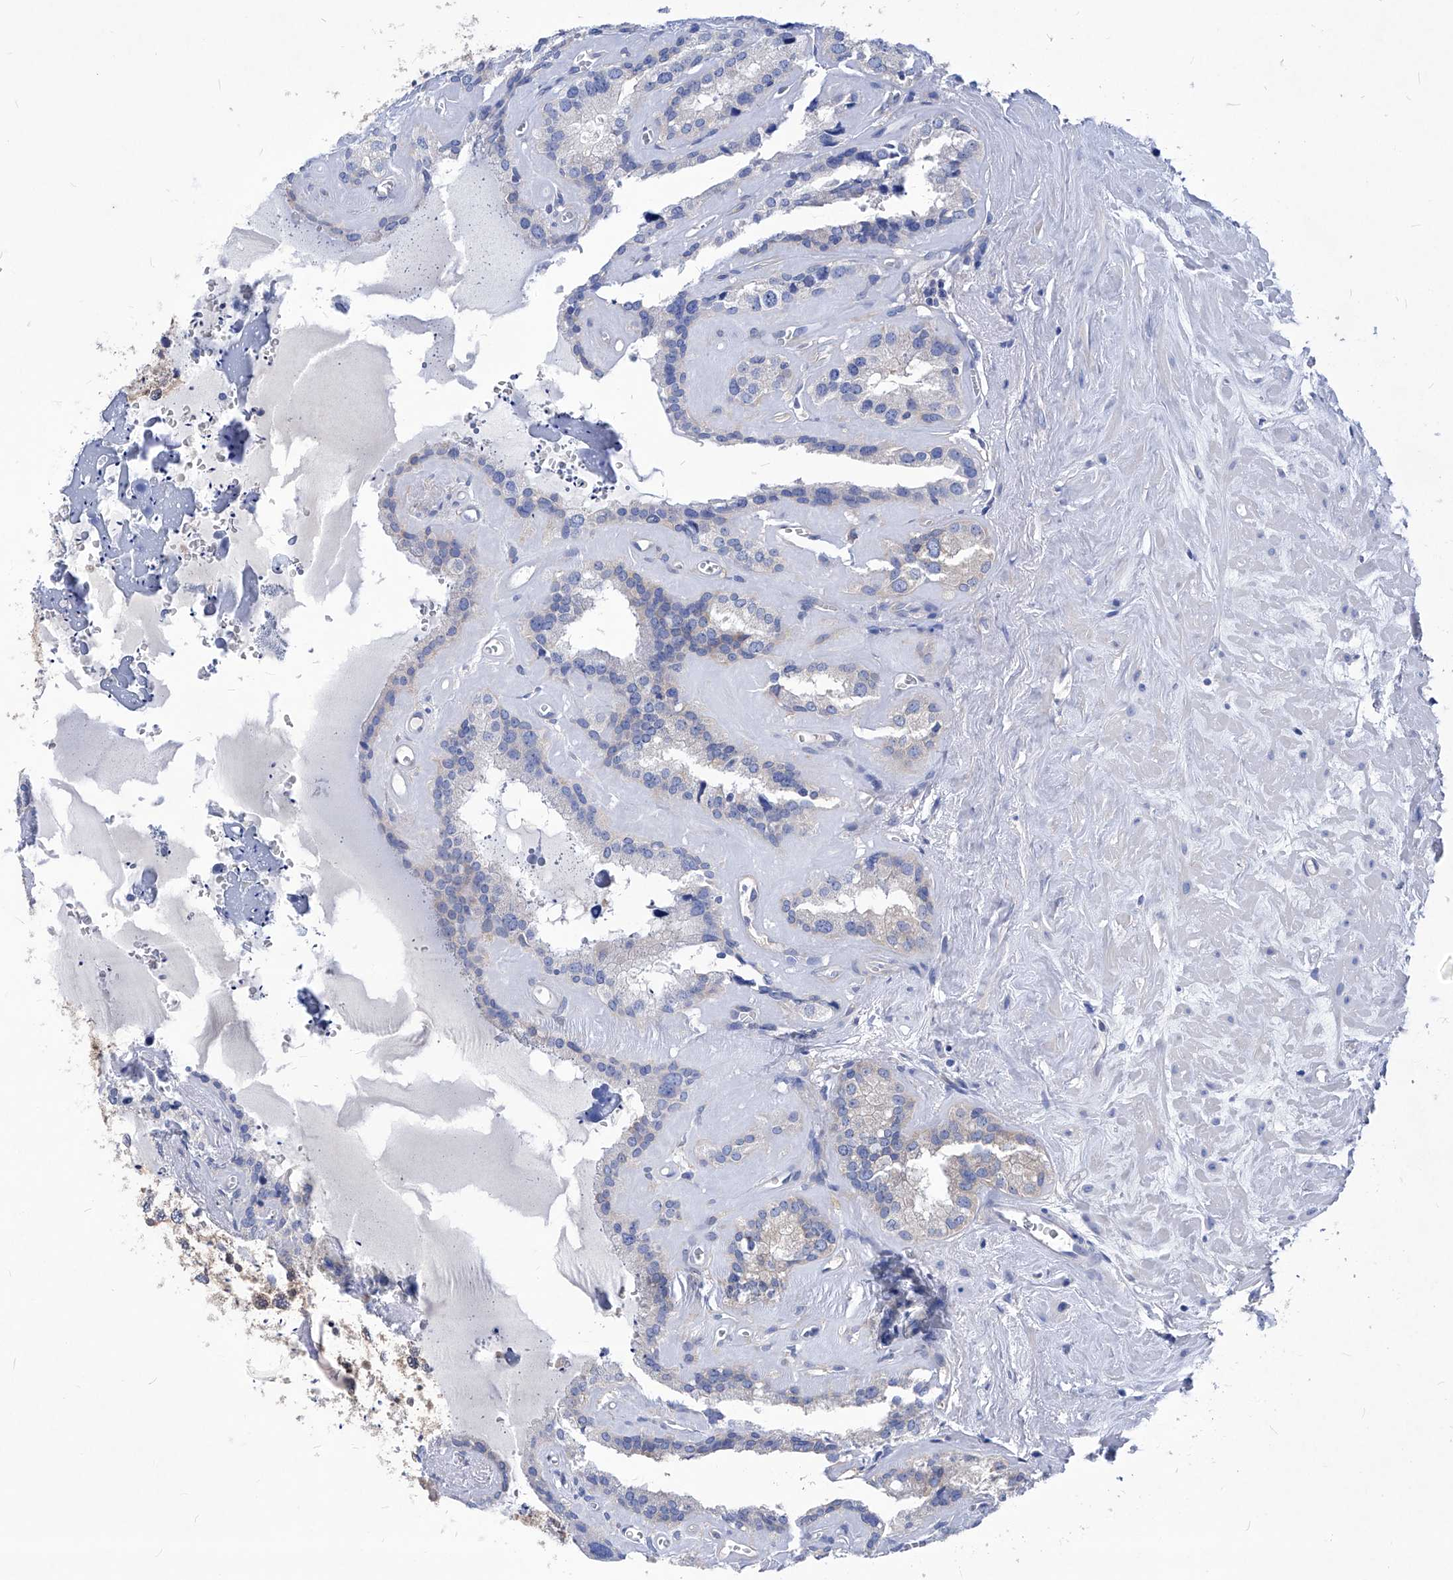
{"staining": {"intensity": "negative", "quantity": "none", "location": "none"}, "tissue": "seminal vesicle", "cell_type": "Glandular cells", "image_type": "normal", "snomed": [{"axis": "morphology", "description": "Normal tissue, NOS"}, {"axis": "topography", "description": "Prostate"}, {"axis": "topography", "description": "Seminal veicle"}], "caption": "The photomicrograph reveals no significant staining in glandular cells of seminal vesicle.", "gene": "XPNPEP1", "patient": {"sex": "male", "age": 59}}